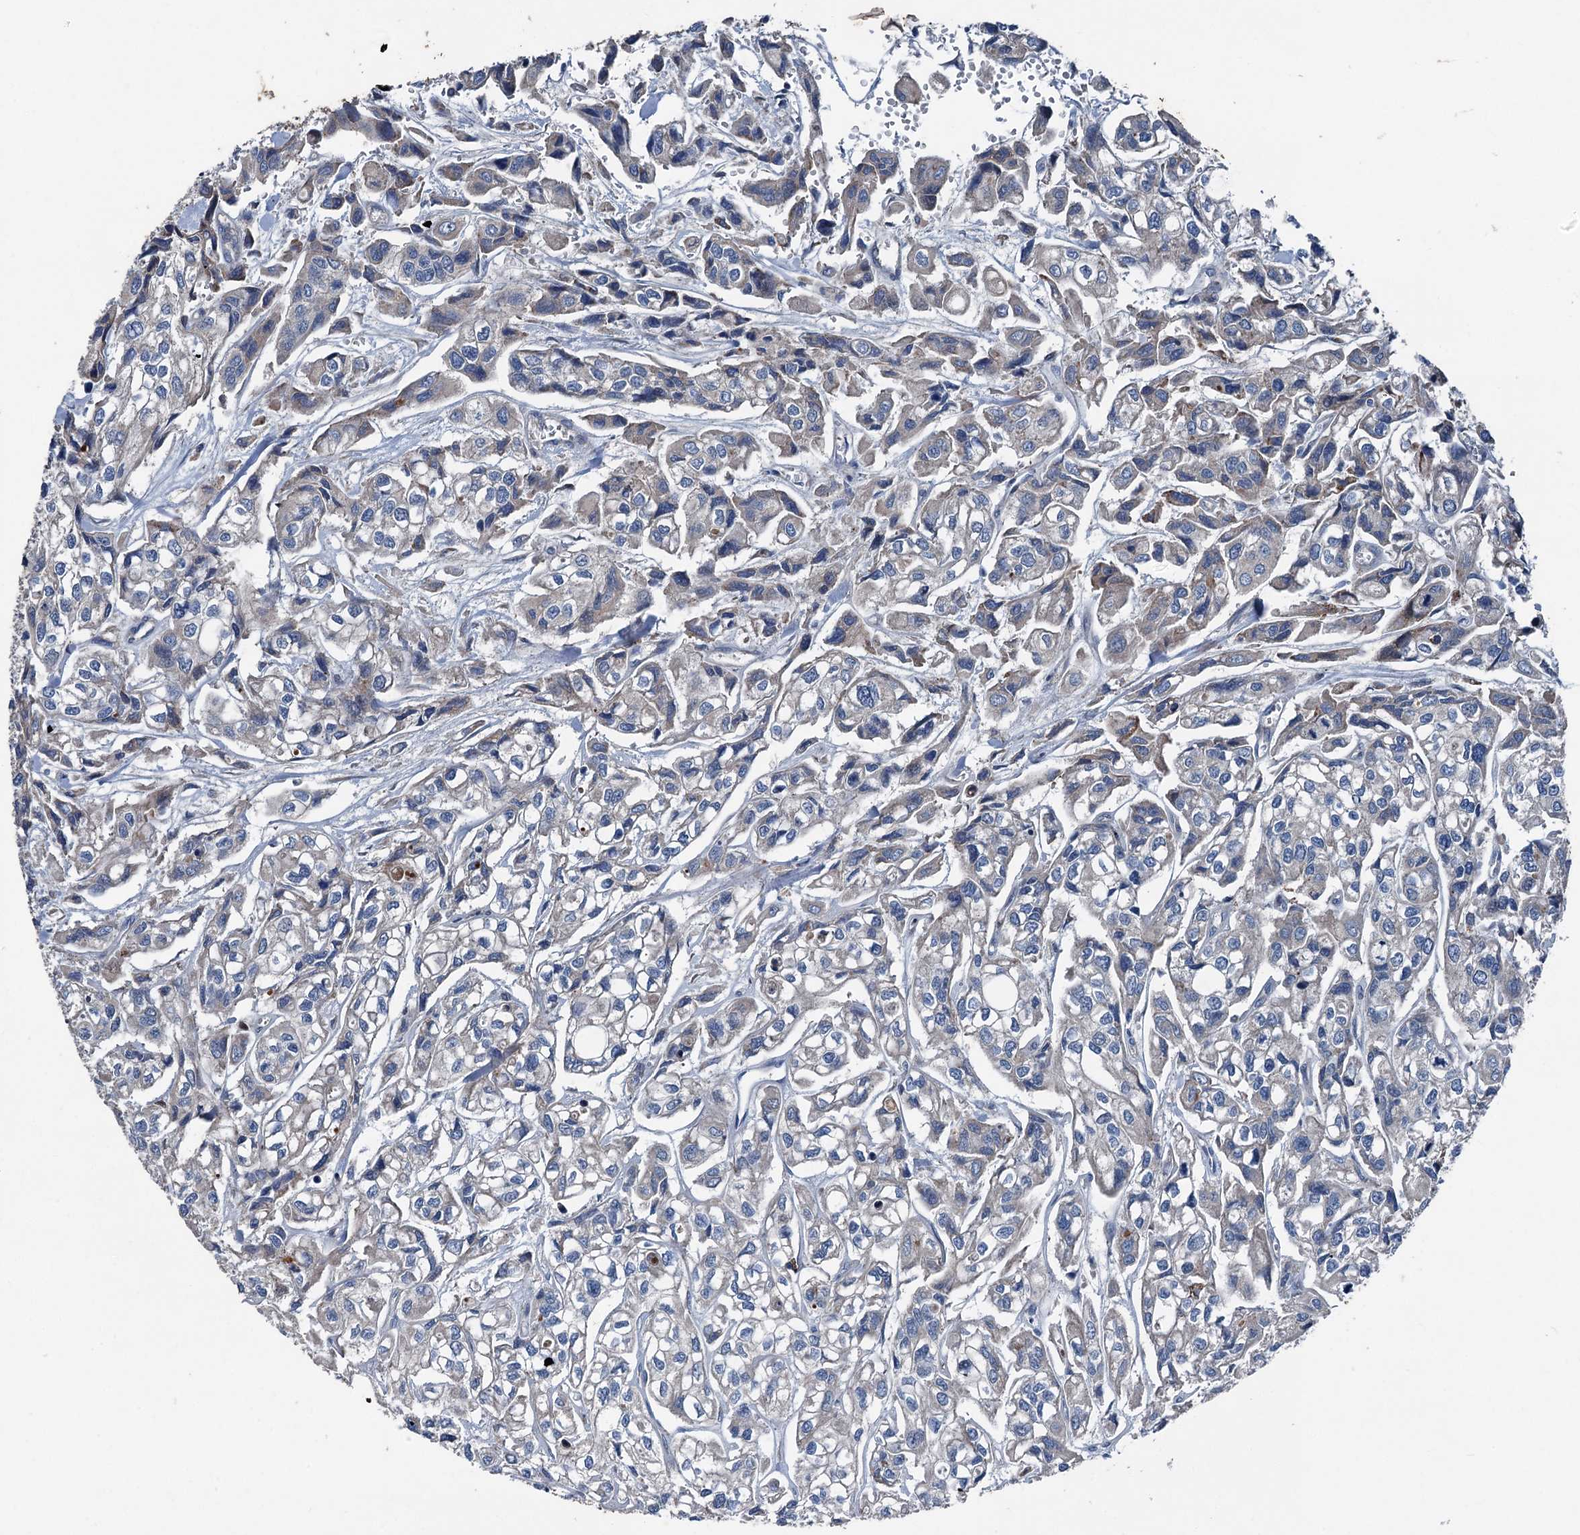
{"staining": {"intensity": "weak", "quantity": "<25%", "location": "cytoplasmic/membranous"}, "tissue": "urothelial cancer", "cell_type": "Tumor cells", "image_type": "cancer", "snomed": [{"axis": "morphology", "description": "Urothelial carcinoma, High grade"}, {"axis": "topography", "description": "Urinary bladder"}], "caption": "Urothelial cancer was stained to show a protein in brown. There is no significant expression in tumor cells.", "gene": "RUFY1", "patient": {"sex": "male", "age": 67}}